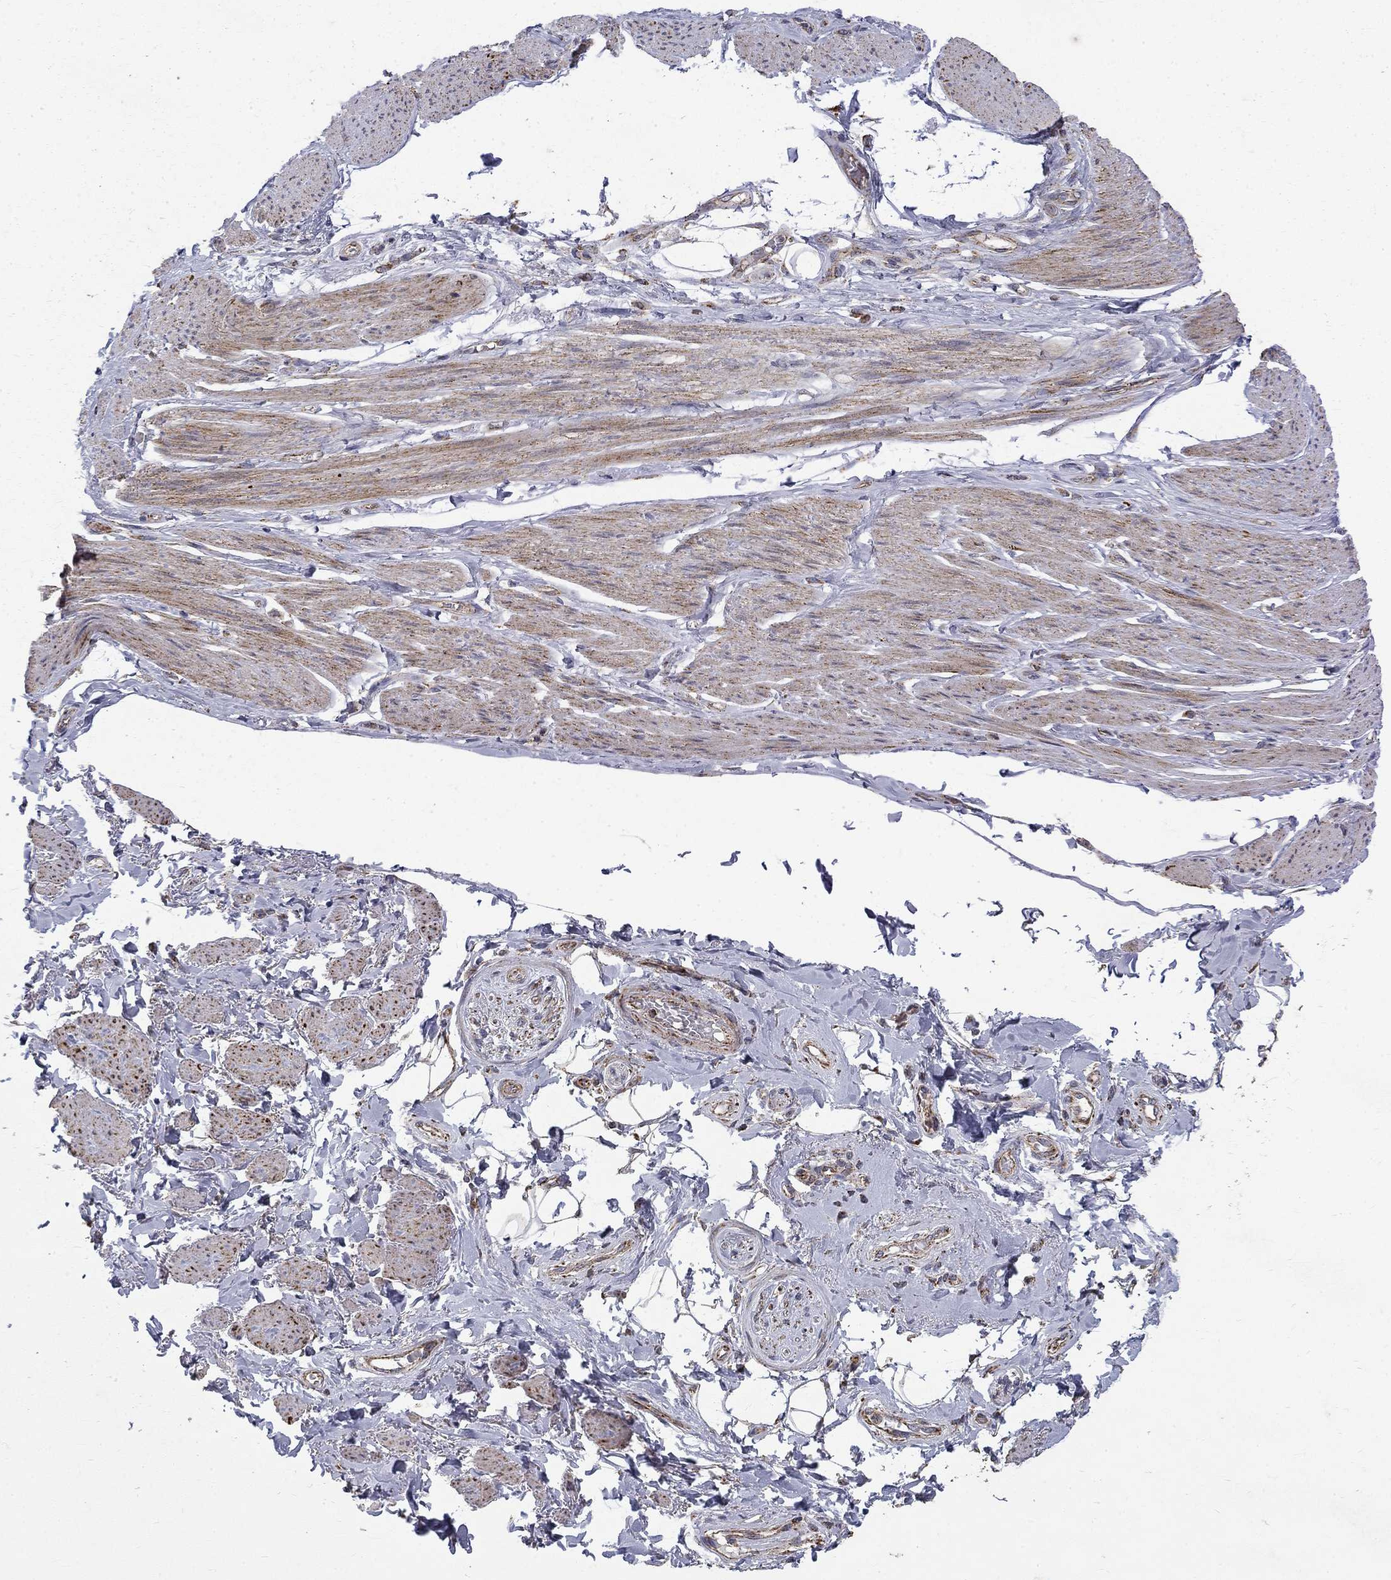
{"staining": {"intensity": "negative", "quantity": "none", "location": "none"}, "tissue": "adipose tissue", "cell_type": "Adipocytes", "image_type": "normal", "snomed": [{"axis": "morphology", "description": "Normal tissue, NOS"}, {"axis": "topography", "description": "Skeletal muscle"}, {"axis": "topography", "description": "Anal"}, {"axis": "topography", "description": "Peripheral nerve tissue"}], "caption": "This is an IHC image of normal human adipose tissue. There is no positivity in adipocytes.", "gene": "PCBP3", "patient": {"sex": "male", "age": 53}}